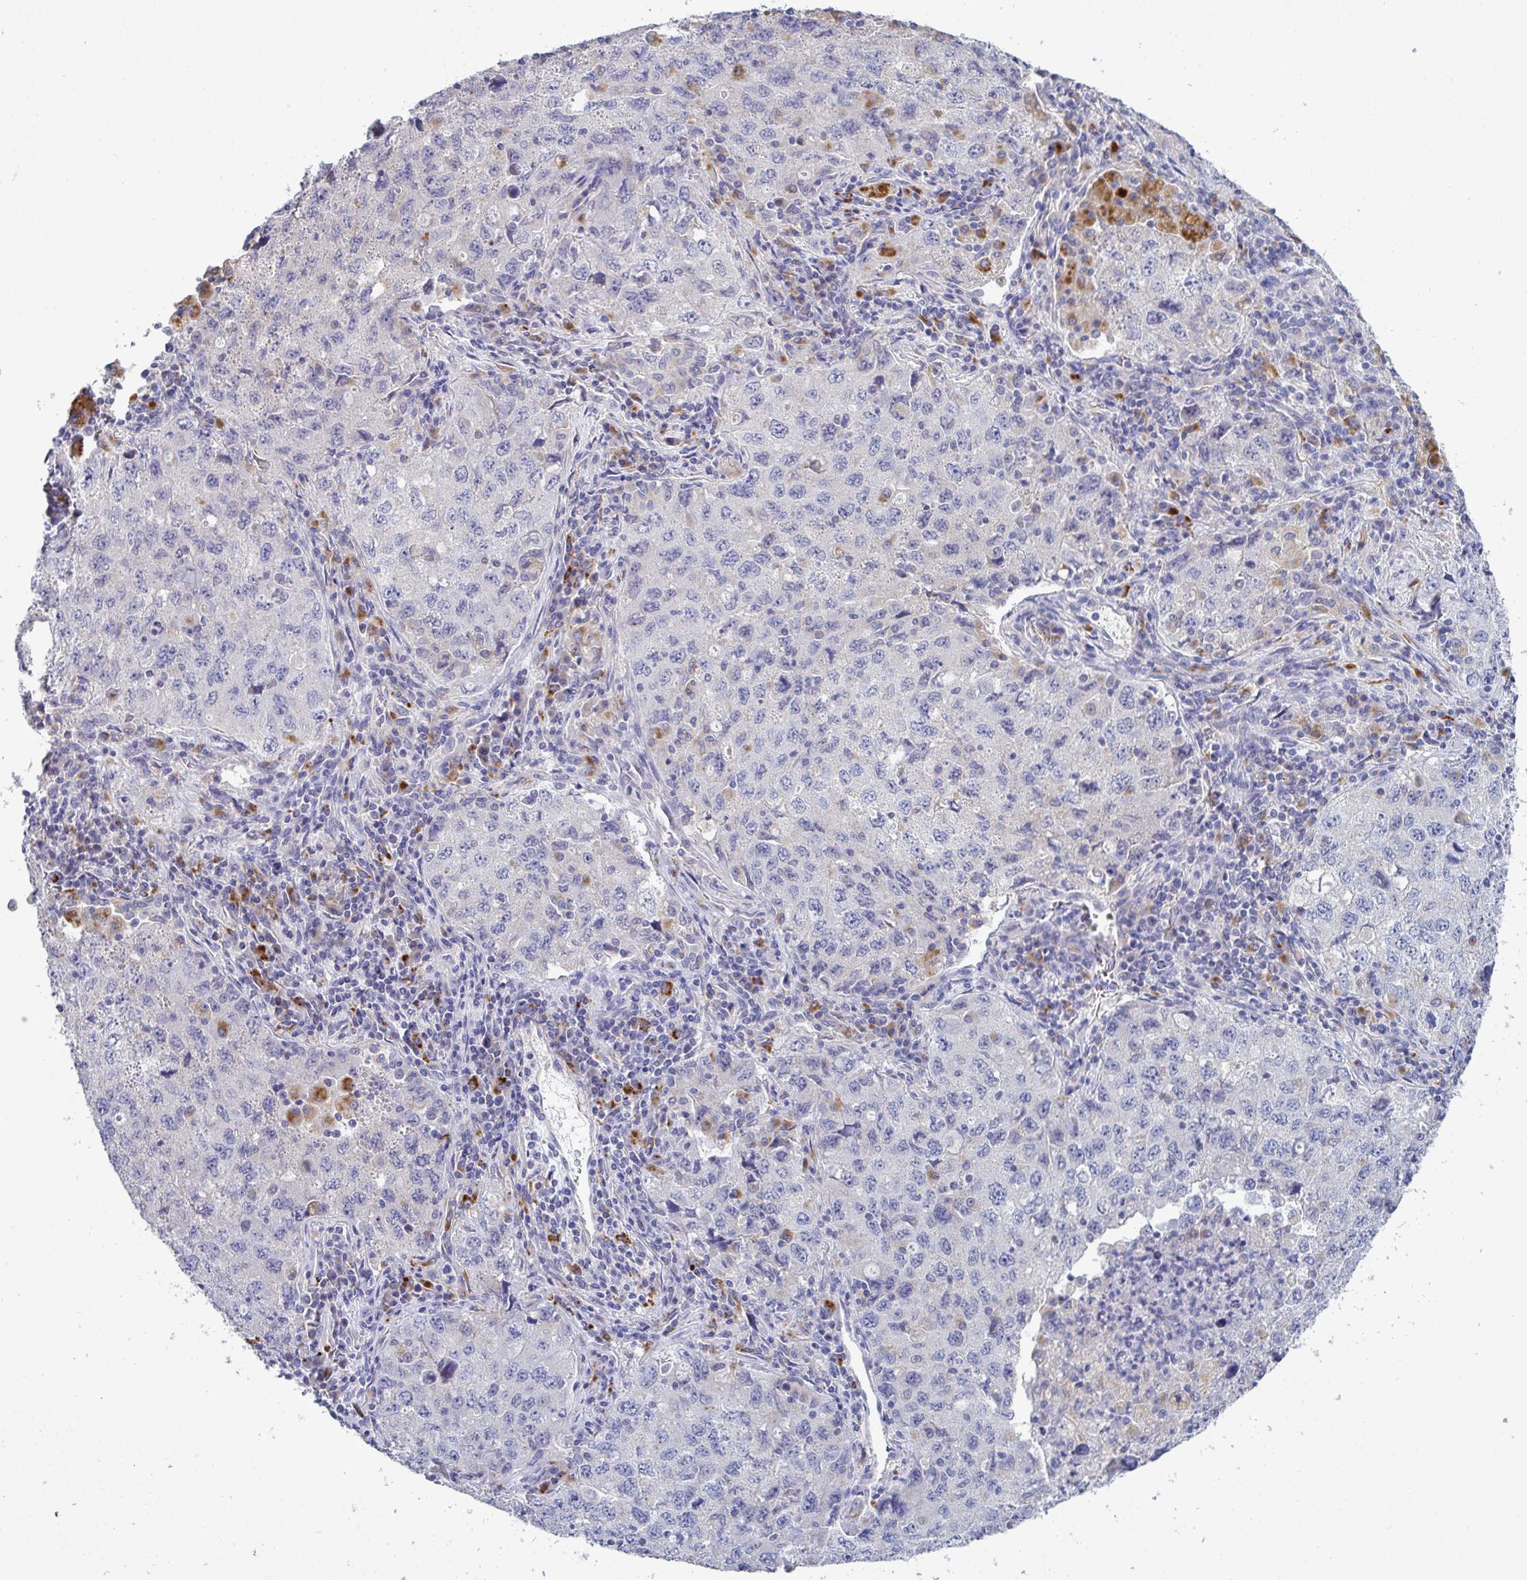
{"staining": {"intensity": "negative", "quantity": "none", "location": "none"}, "tissue": "lung cancer", "cell_type": "Tumor cells", "image_type": "cancer", "snomed": [{"axis": "morphology", "description": "Adenocarcinoma, NOS"}, {"axis": "topography", "description": "Lung"}], "caption": "Tumor cells are negative for brown protein staining in lung cancer.", "gene": "GALNT13", "patient": {"sex": "female", "age": 57}}